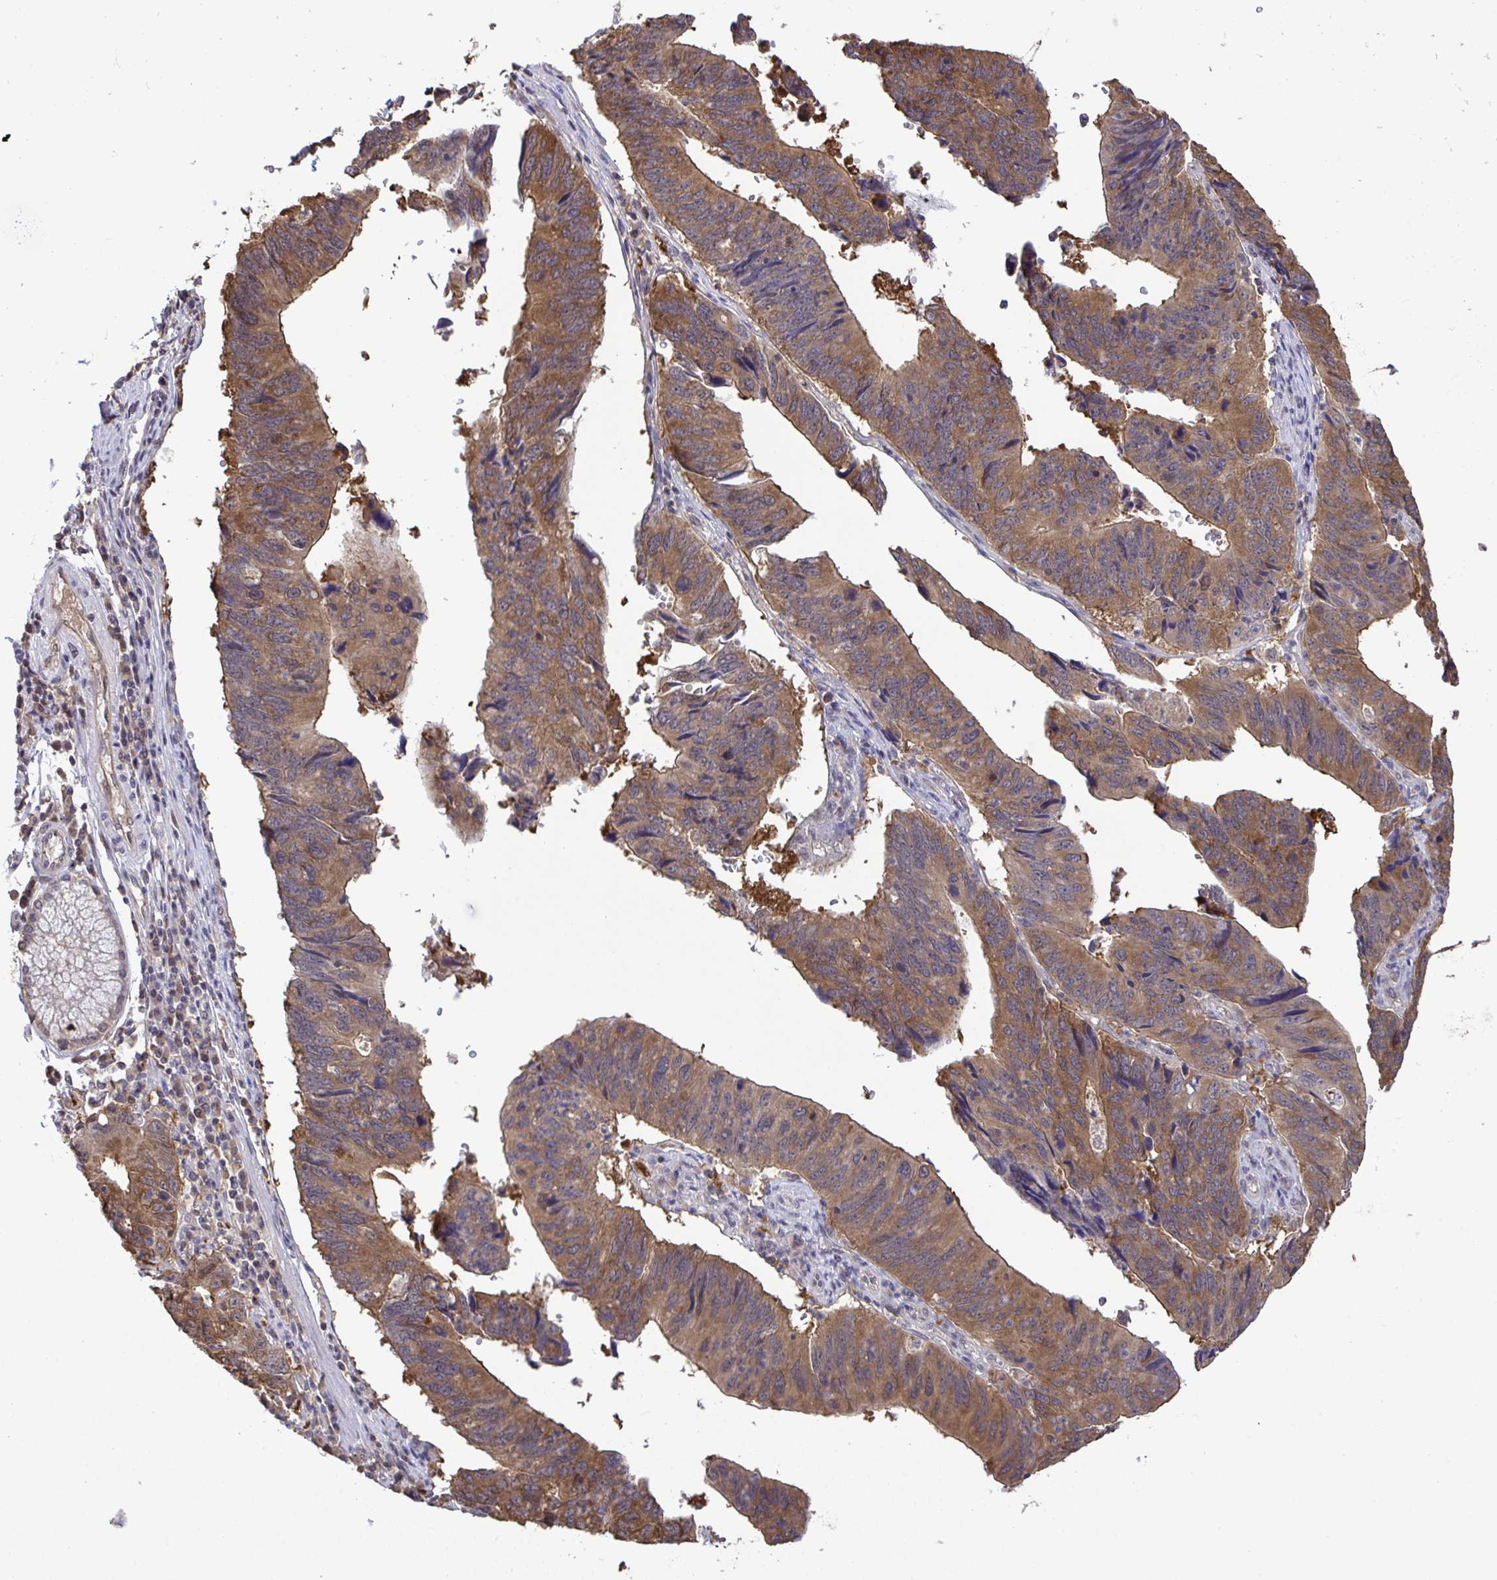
{"staining": {"intensity": "moderate", "quantity": ">75%", "location": "cytoplasmic/membranous"}, "tissue": "stomach cancer", "cell_type": "Tumor cells", "image_type": "cancer", "snomed": [{"axis": "morphology", "description": "Adenocarcinoma, NOS"}, {"axis": "topography", "description": "Stomach"}], "caption": "IHC histopathology image of stomach cancer stained for a protein (brown), which shows medium levels of moderate cytoplasmic/membranous expression in approximately >75% of tumor cells.", "gene": "C12orf57", "patient": {"sex": "male", "age": 59}}